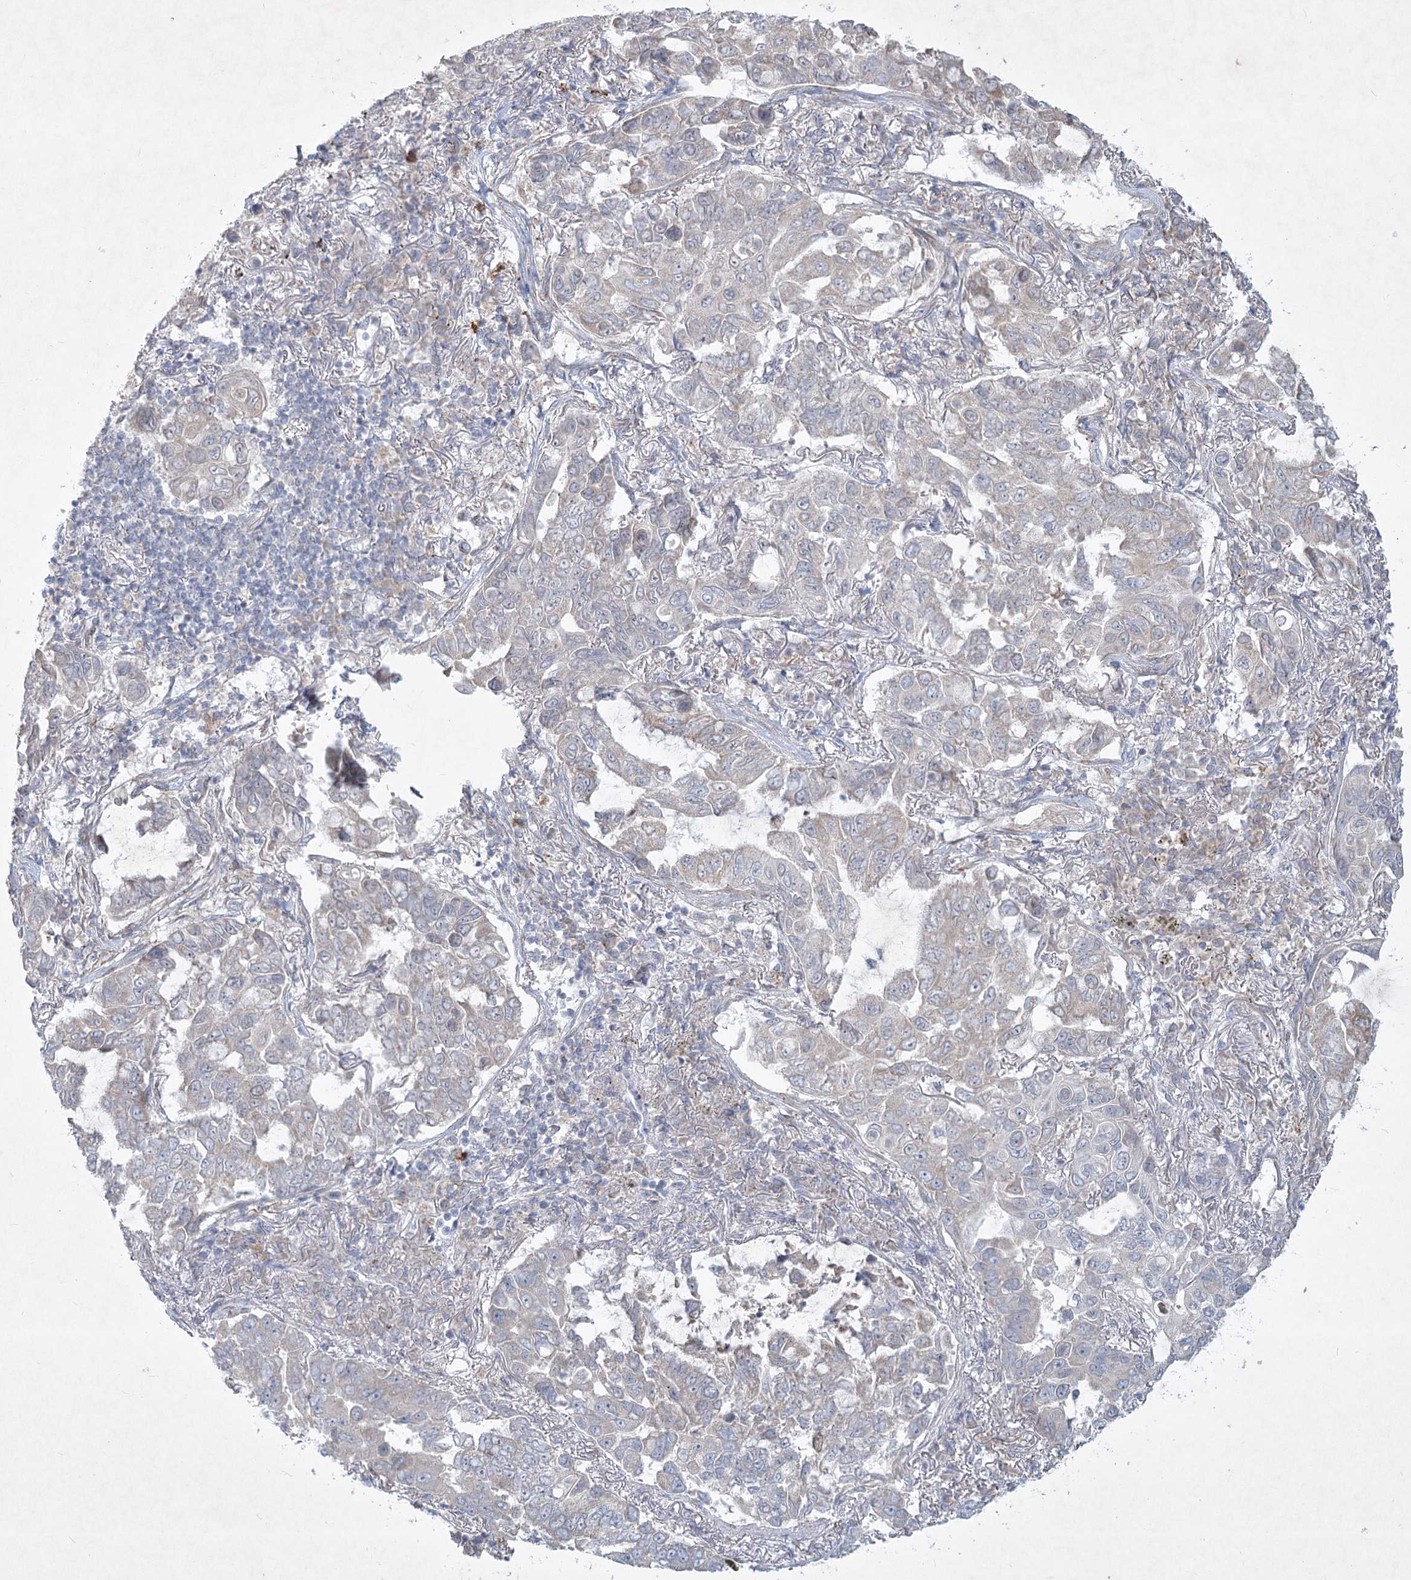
{"staining": {"intensity": "negative", "quantity": "none", "location": "none"}, "tissue": "lung cancer", "cell_type": "Tumor cells", "image_type": "cancer", "snomed": [{"axis": "morphology", "description": "Adenocarcinoma, NOS"}, {"axis": "topography", "description": "Lung"}], "caption": "Lung adenocarcinoma was stained to show a protein in brown. There is no significant expression in tumor cells.", "gene": "PLA2G12A", "patient": {"sex": "male", "age": 64}}